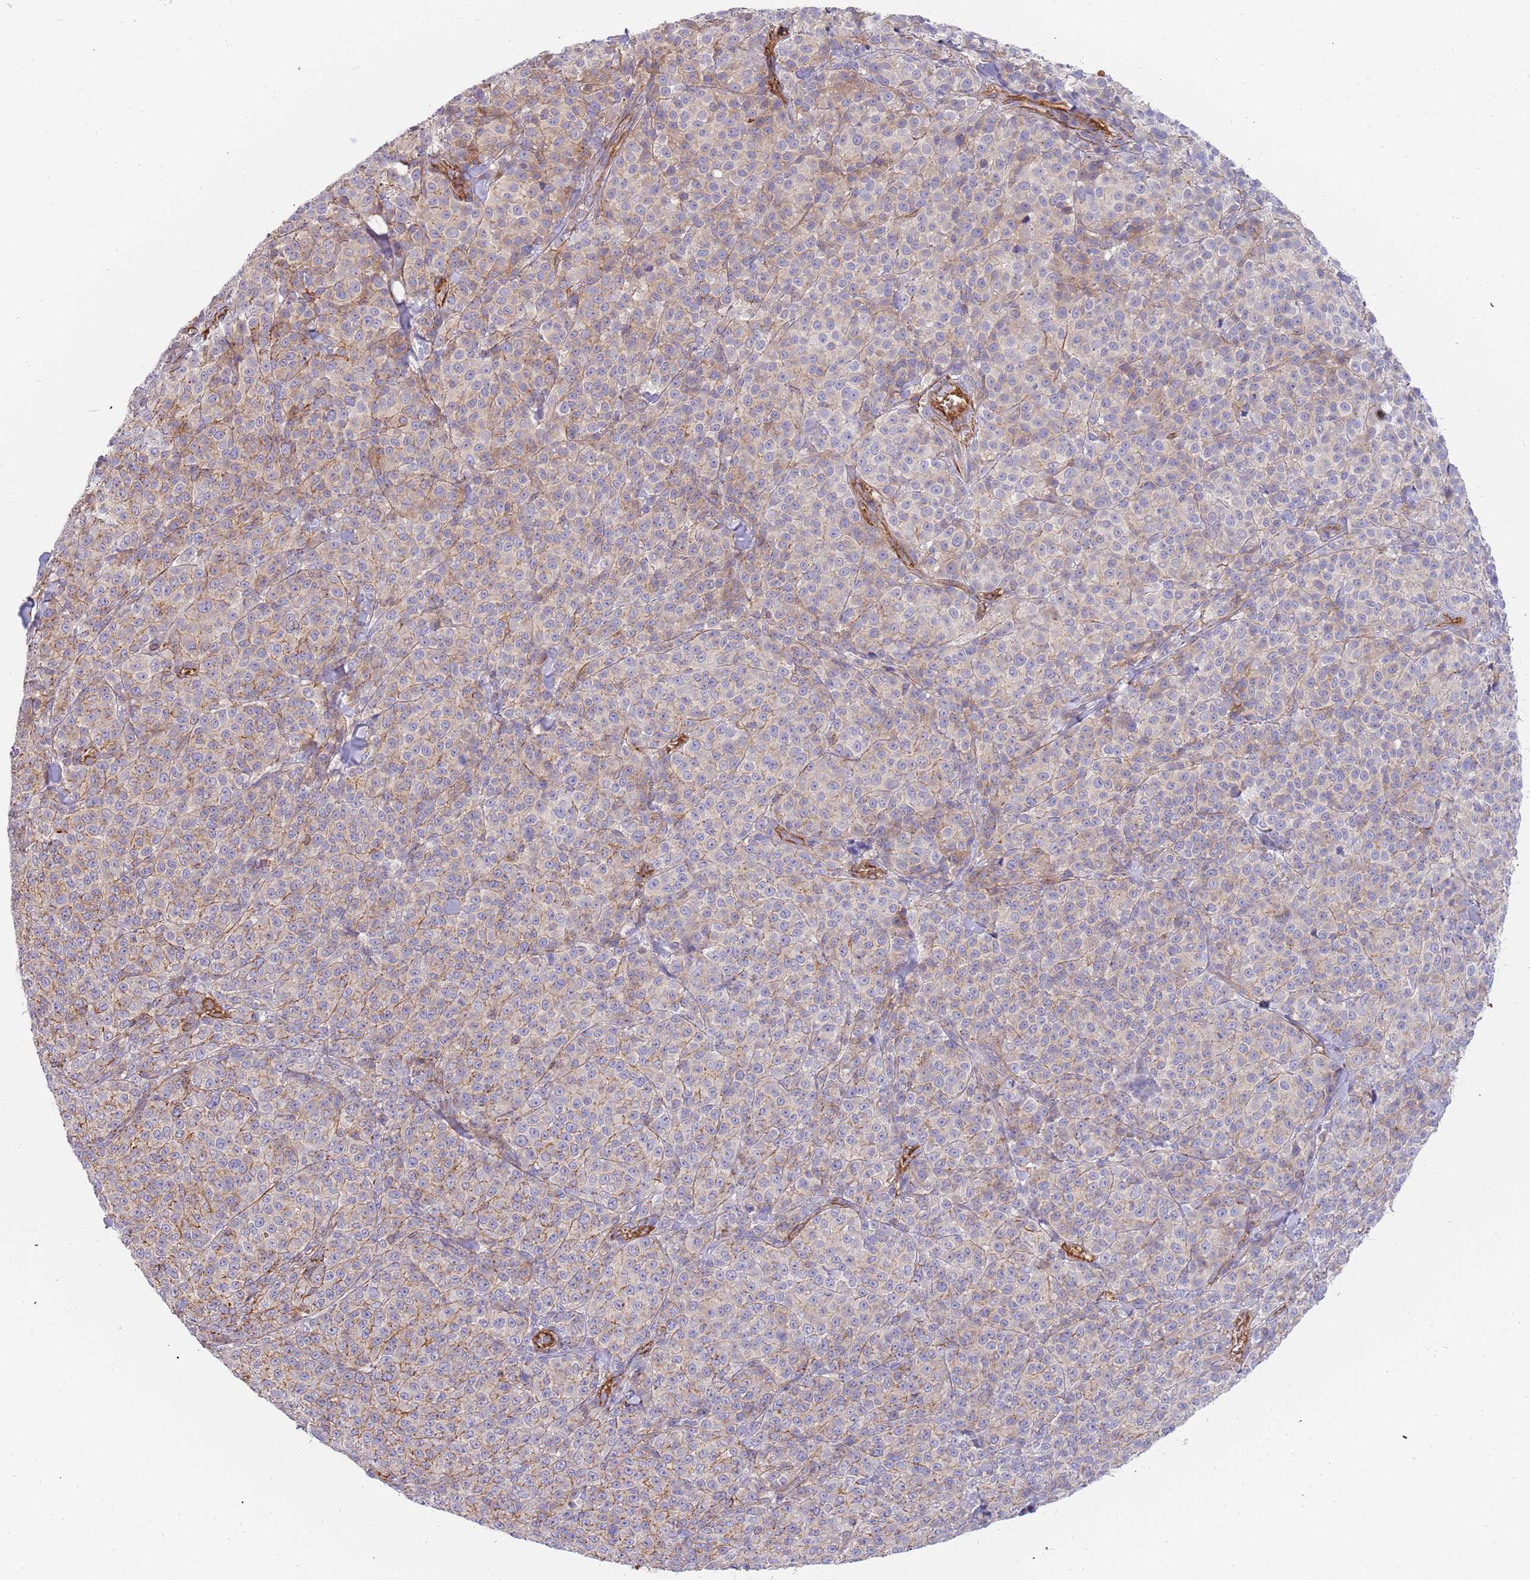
{"staining": {"intensity": "negative", "quantity": "none", "location": "none"}, "tissue": "melanoma", "cell_type": "Tumor cells", "image_type": "cancer", "snomed": [{"axis": "morphology", "description": "Normal tissue, NOS"}, {"axis": "morphology", "description": "Malignant melanoma, NOS"}, {"axis": "topography", "description": "Skin"}], "caption": "Image shows no significant protein staining in tumor cells of malignant melanoma. (Brightfield microscopy of DAB immunohistochemistry (IHC) at high magnification).", "gene": "GFRAL", "patient": {"sex": "female", "age": 34}}